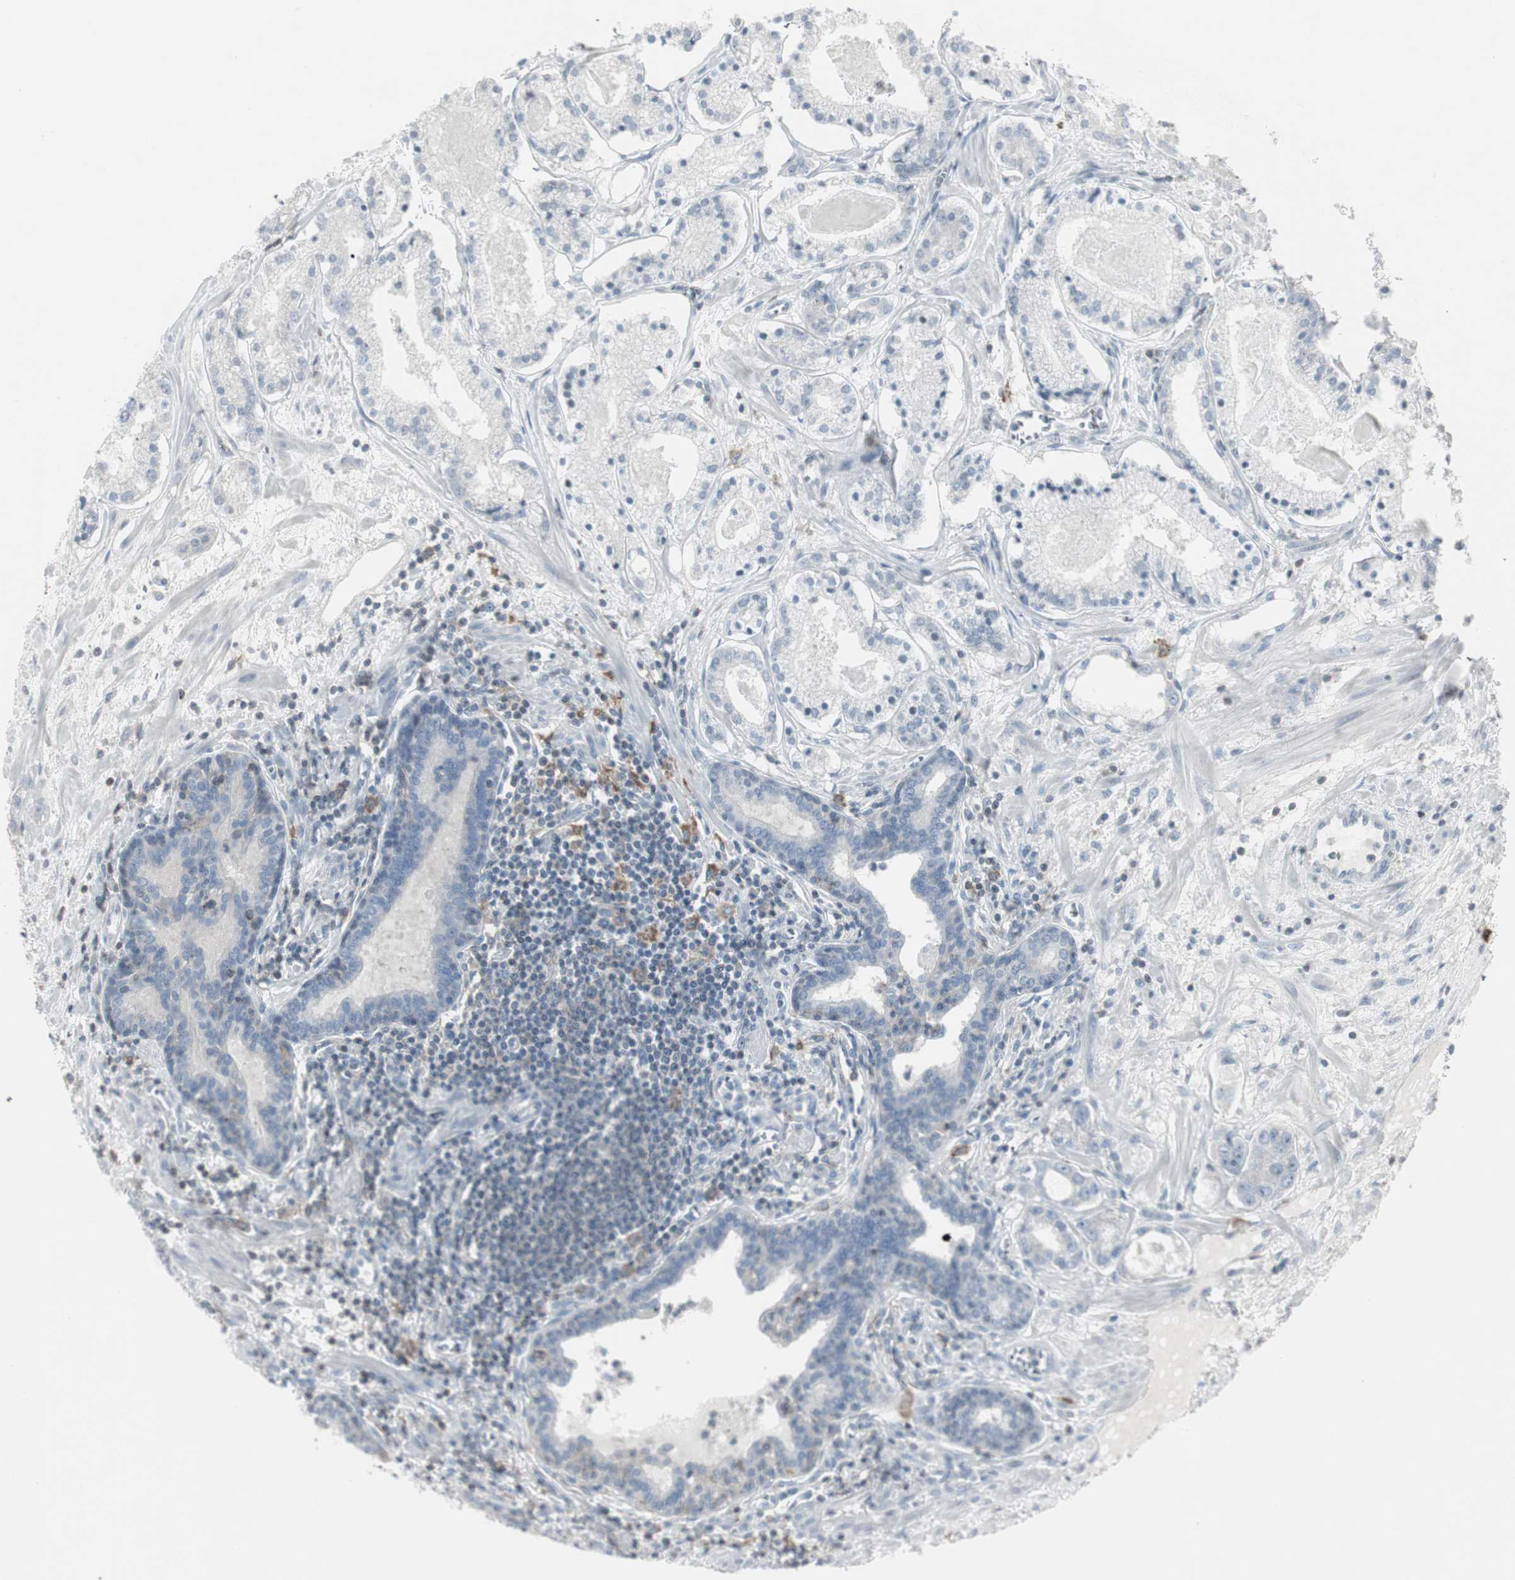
{"staining": {"intensity": "negative", "quantity": "none", "location": "none"}, "tissue": "prostate cancer", "cell_type": "Tumor cells", "image_type": "cancer", "snomed": [{"axis": "morphology", "description": "Adenocarcinoma, Low grade"}, {"axis": "topography", "description": "Prostate"}], "caption": "This is a micrograph of immunohistochemistry staining of prostate adenocarcinoma (low-grade), which shows no staining in tumor cells.", "gene": "MAP4K4", "patient": {"sex": "male", "age": 59}}